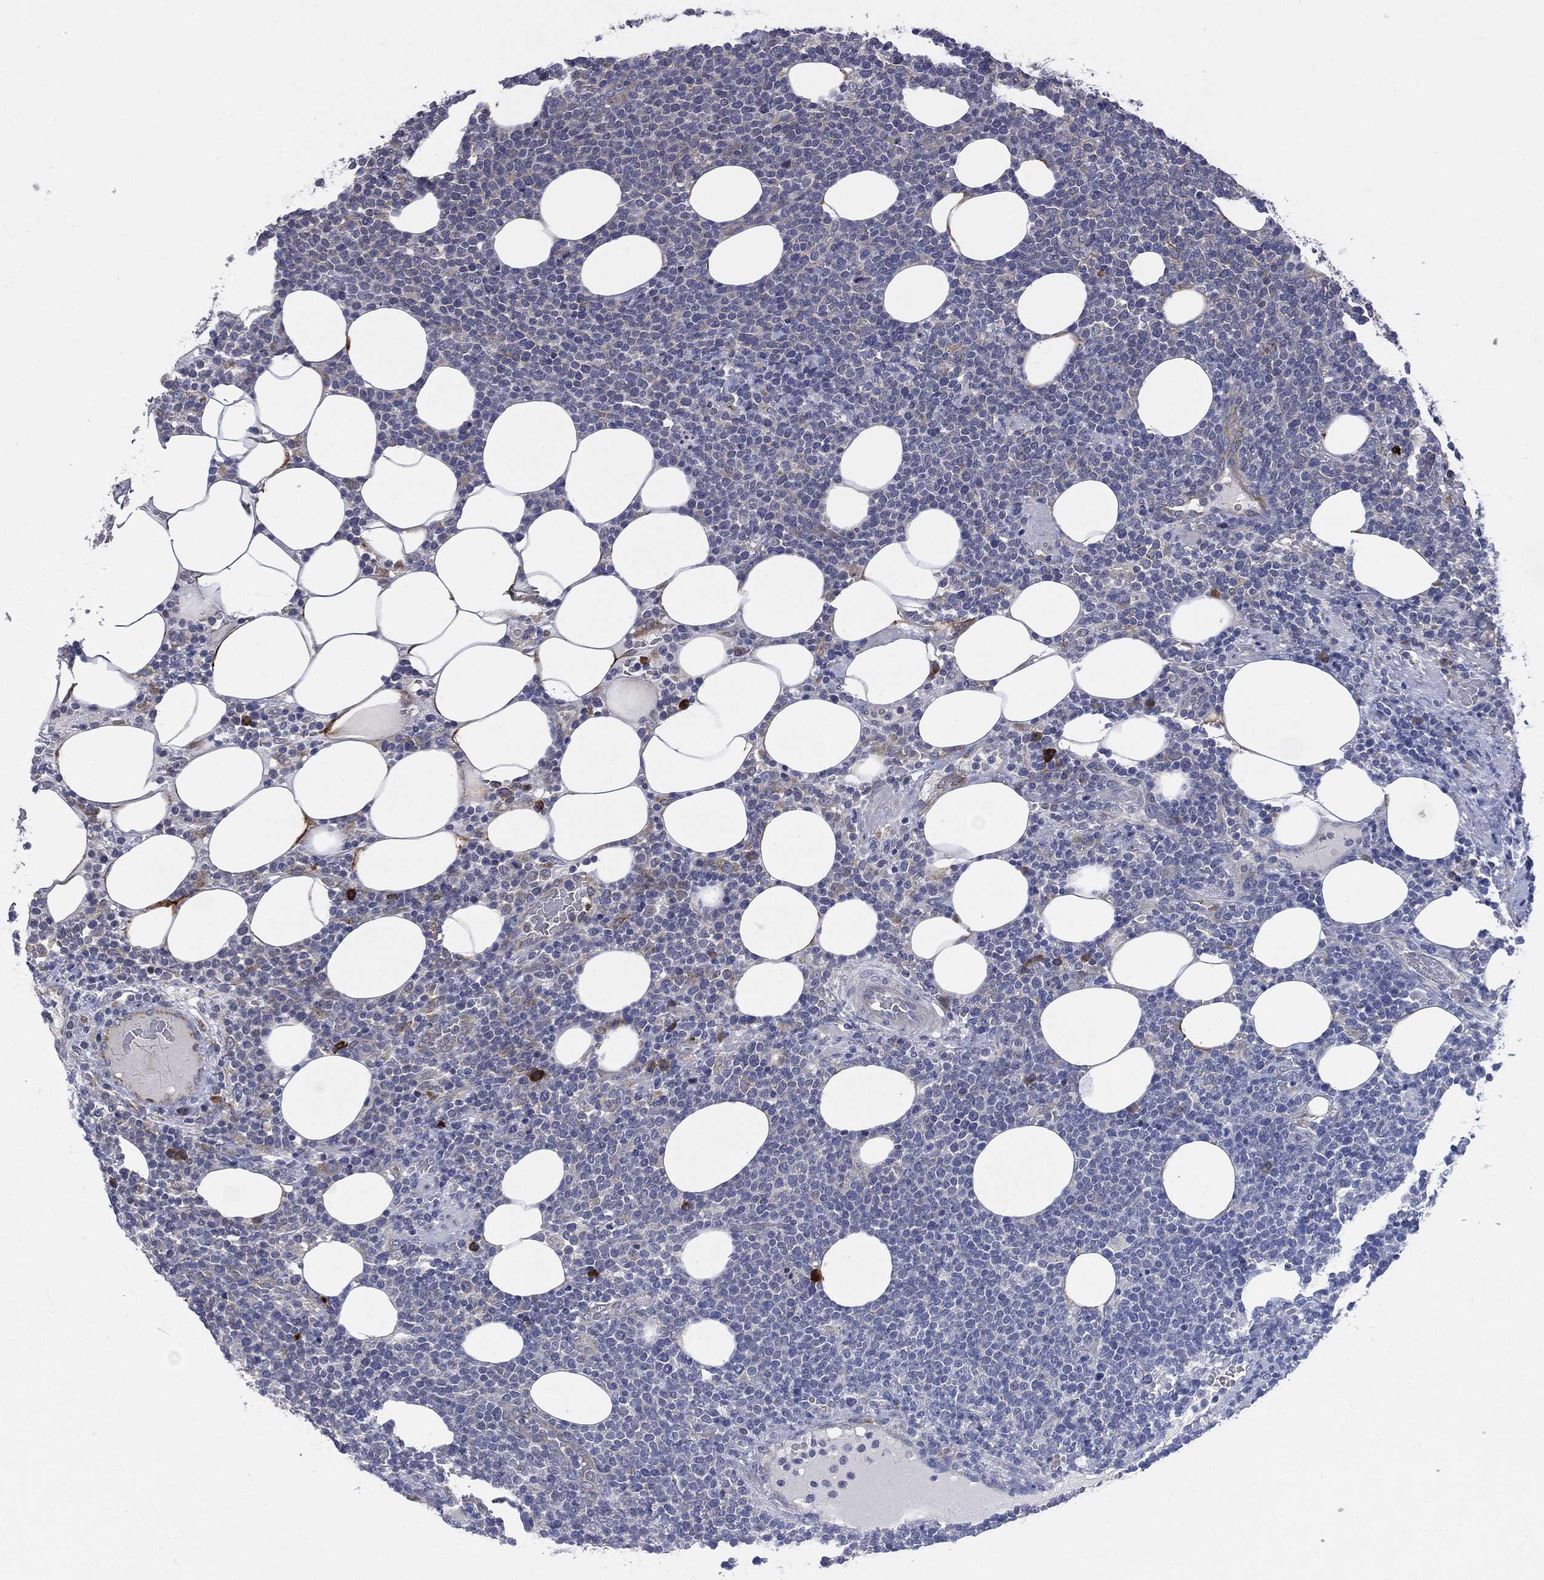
{"staining": {"intensity": "negative", "quantity": "none", "location": "none"}, "tissue": "lymphoma", "cell_type": "Tumor cells", "image_type": "cancer", "snomed": [{"axis": "morphology", "description": "Malignant lymphoma, non-Hodgkin's type, High grade"}, {"axis": "topography", "description": "Lymph node"}], "caption": "IHC of lymphoma demonstrates no expression in tumor cells. (Stains: DAB immunohistochemistry (IHC) with hematoxylin counter stain, Microscopy: brightfield microscopy at high magnification).", "gene": "CCDC159", "patient": {"sex": "male", "age": 61}}